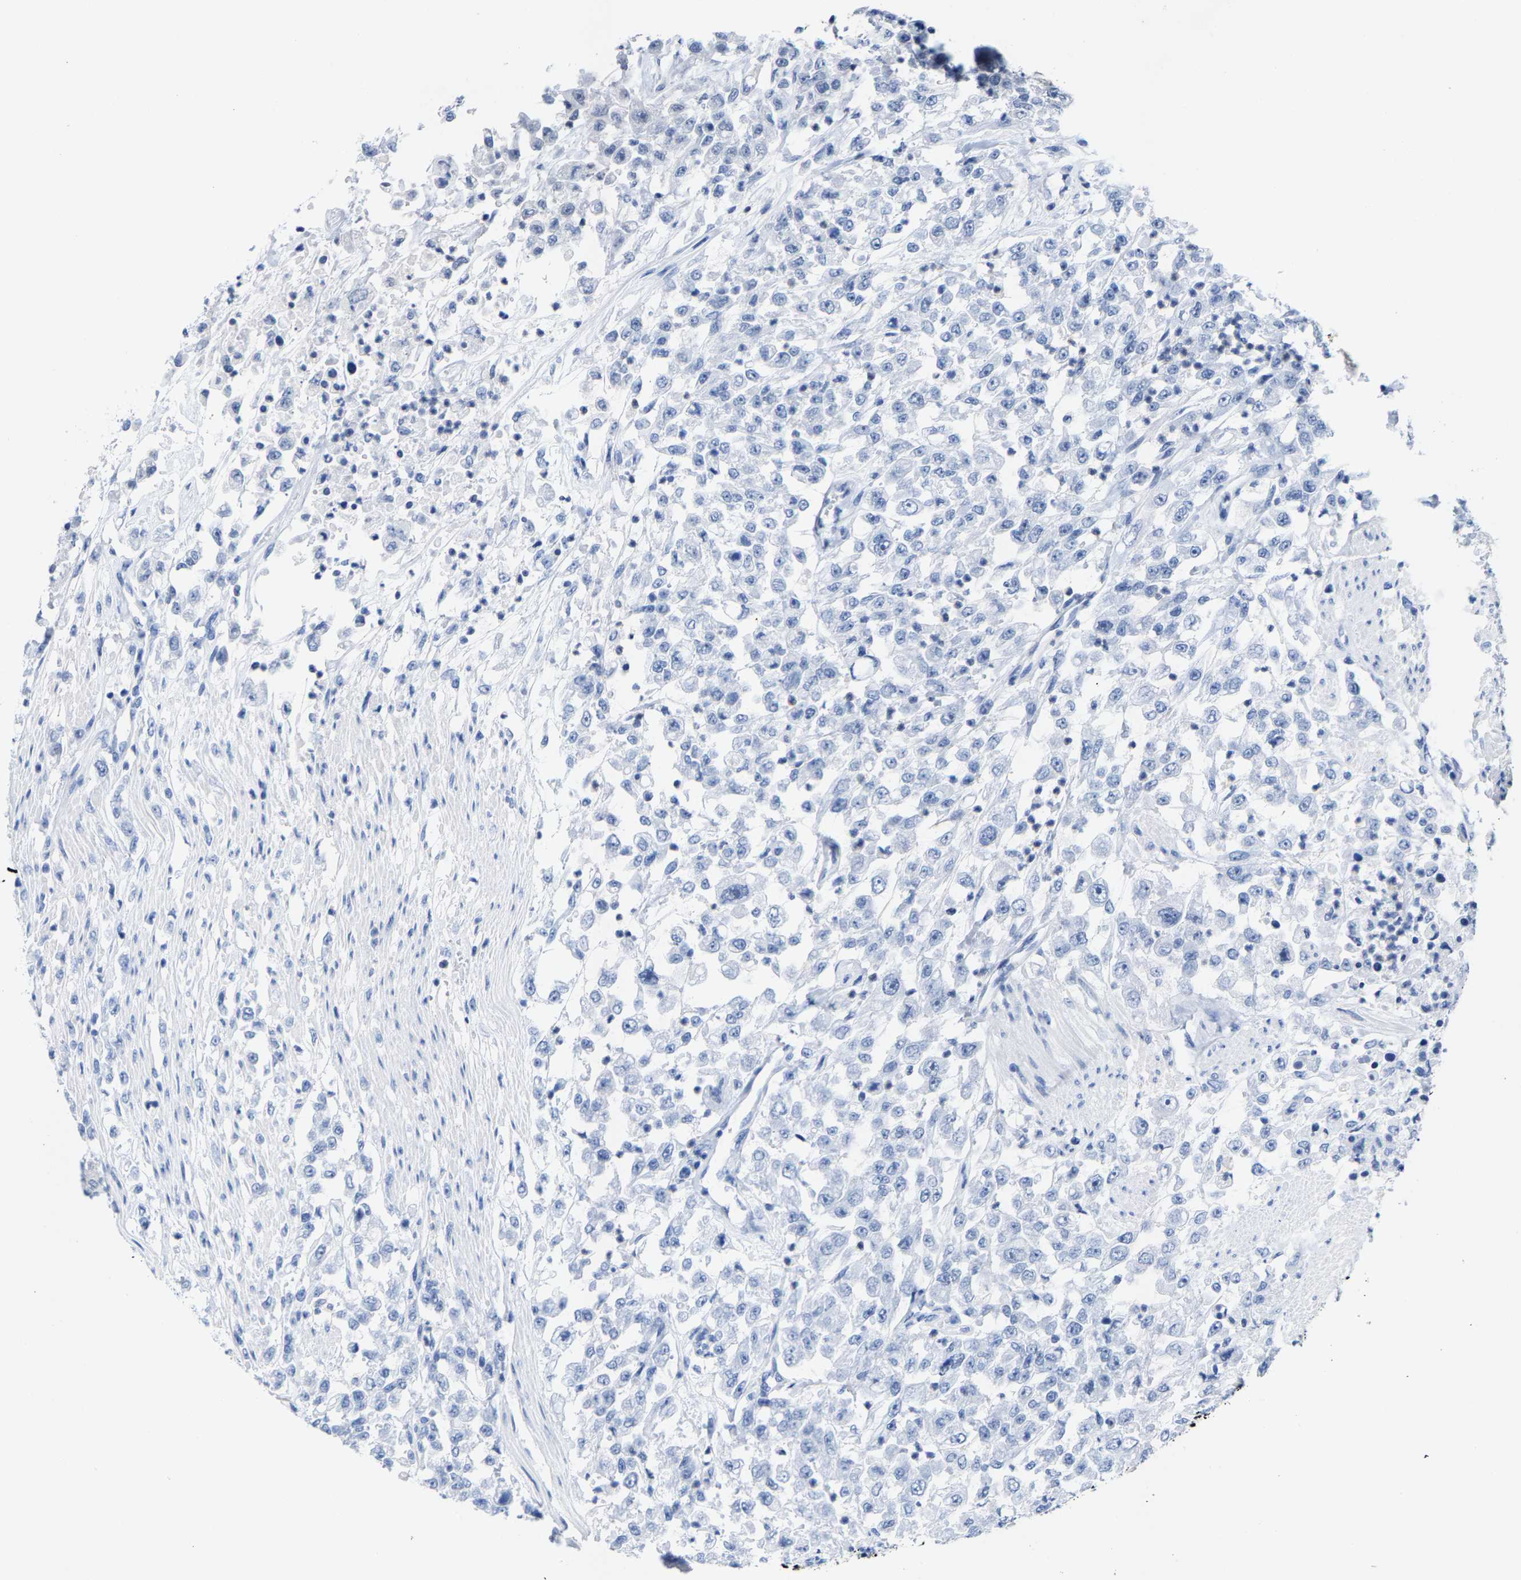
{"staining": {"intensity": "negative", "quantity": "none", "location": "none"}, "tissue": "urothelial cancer", "cell_type": "Tumor cells", "image_type": "cancer", "snomed": [{"axis": "morphology", "description": "Urothelial carcinoma, High grade"}, {"axis": "topography", "description": "Urinary bladder"}], "caption": "Immunohistochemistry (IHC) histopathology image of human urothelial cancer stained for a protein (brown), which displays no staining in tumor cells.", "gene": "FGD3", "patient": {"sex": "male", "age": 46}}